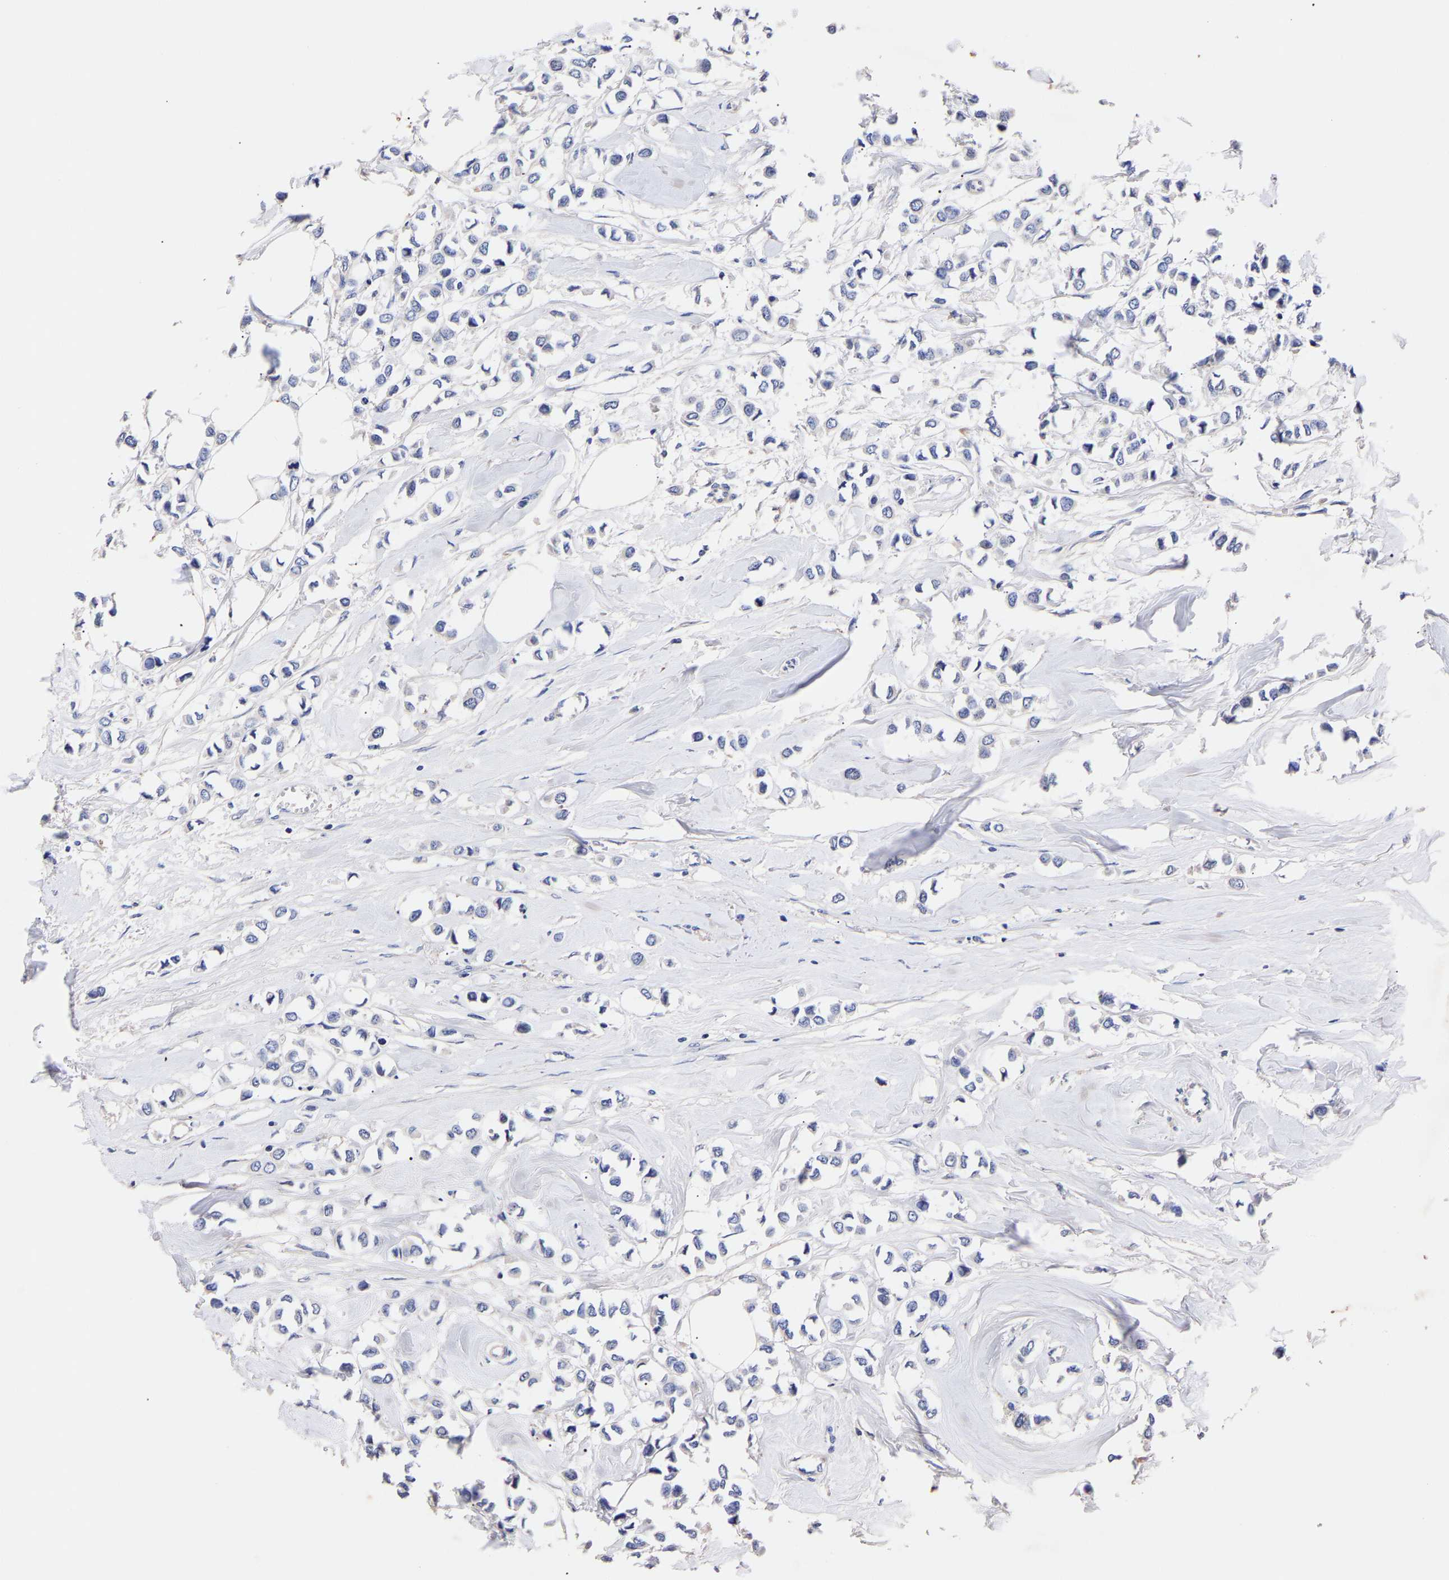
{"staining": {"intensity": "negative", "quantity": "none", "location": "none"}, "tissue": "breast cancer", "cell_type": "Tumor cells", "image_type": "cancer", "snomed": [{"axis": "morphology", "description": "Lobular carcinoma"}, {"axis": "topography", "description": "Breast"}], "caption": "Immunohistochemistry of breast lobular carcinoma demonstrates no staining in tumor cells.", "gene": "SEM1", "patient": {"sex": "female", "age": 51}}